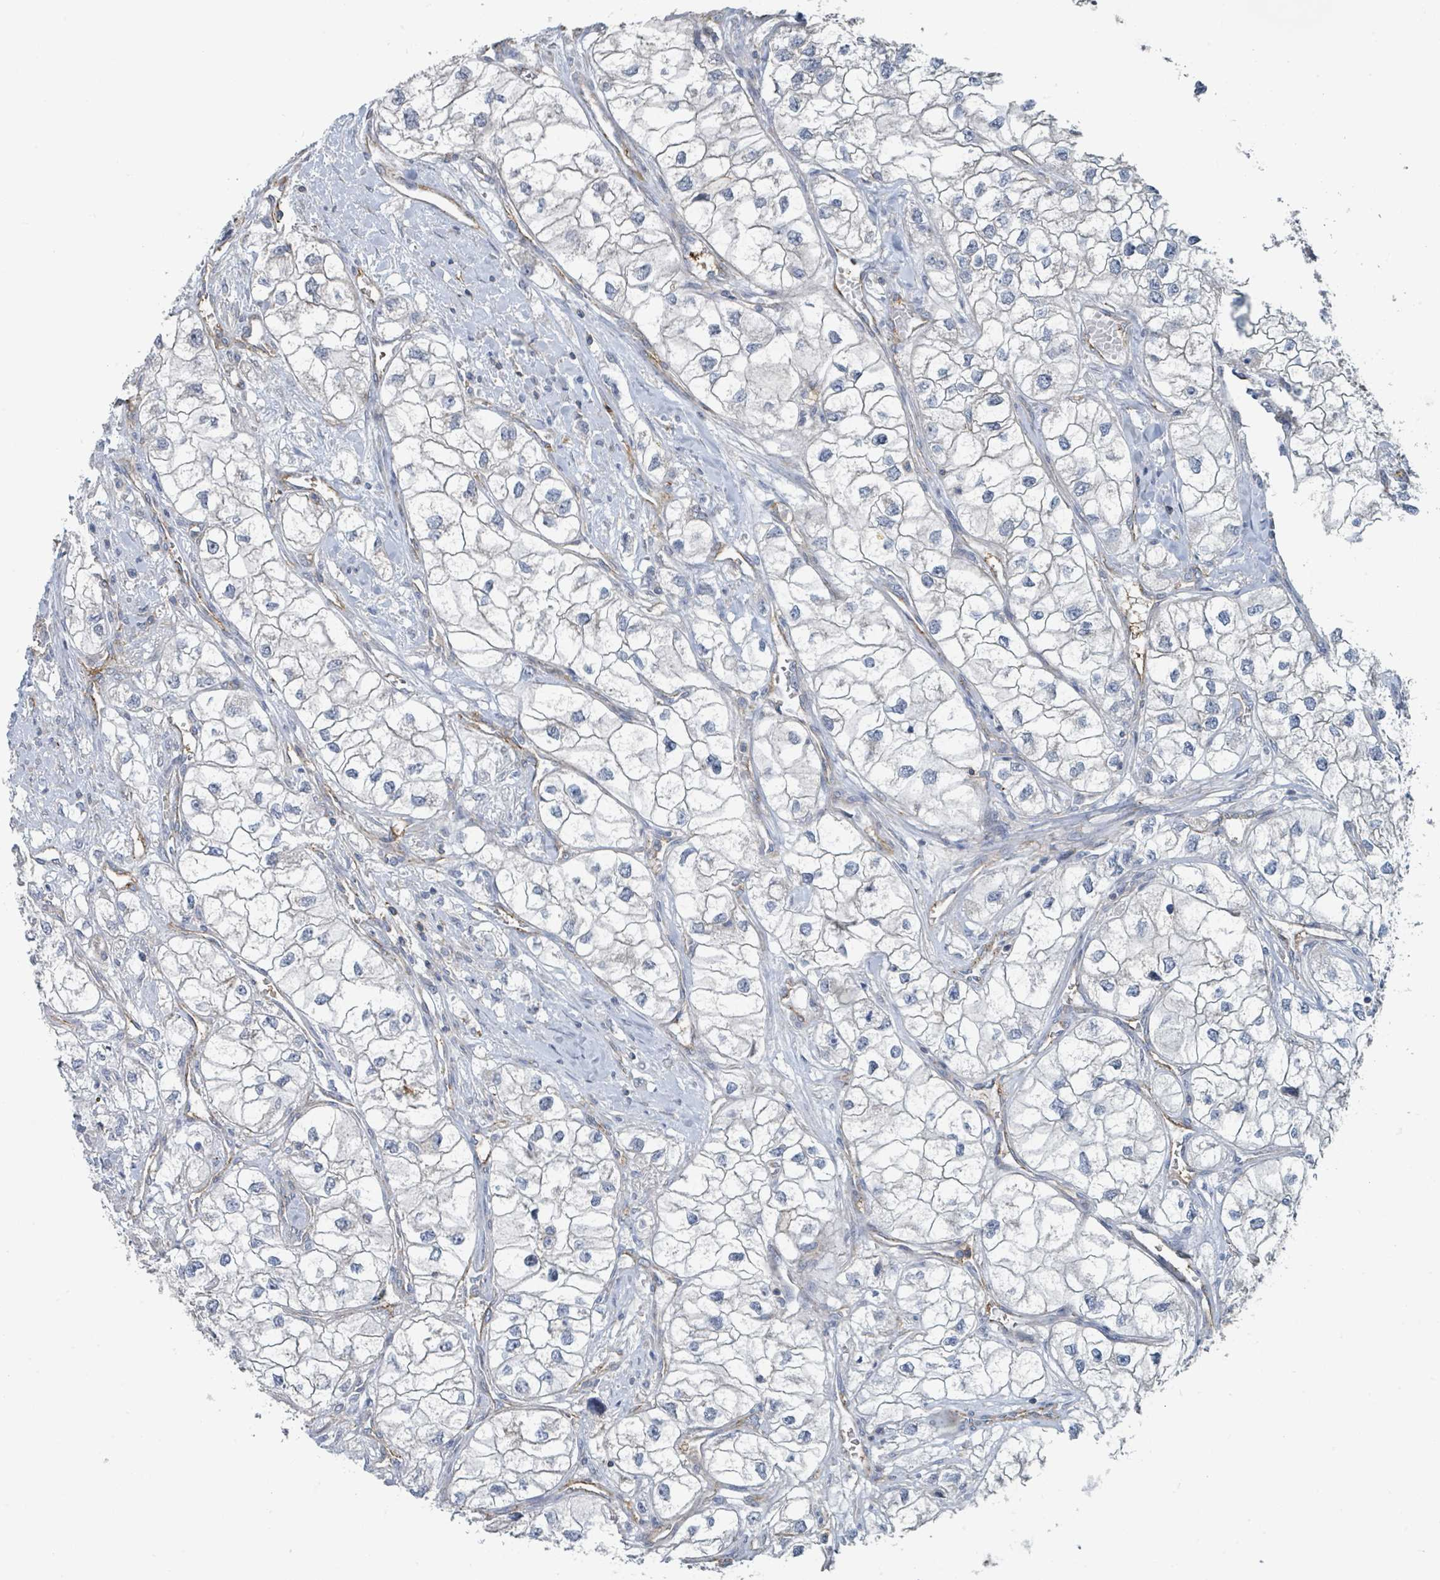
{"staining": {"intensity": "negative", "quantity": "none", "location": "none"}, "tissue": "renal cancer", "cell_type": "Tumor cells", "image_type": "cancer", "snomed": [{"axis": "morphology", "description": "Adenocarcinoma, NOS"}, {"axis": "topography", "description": "Kidney"}], "caption": "The photomicrograph reveals no staining of tumor cells in renal adenocarcinoma.", "gene": "LRRC42", "patient": {"sex": "male", "age": 59}}